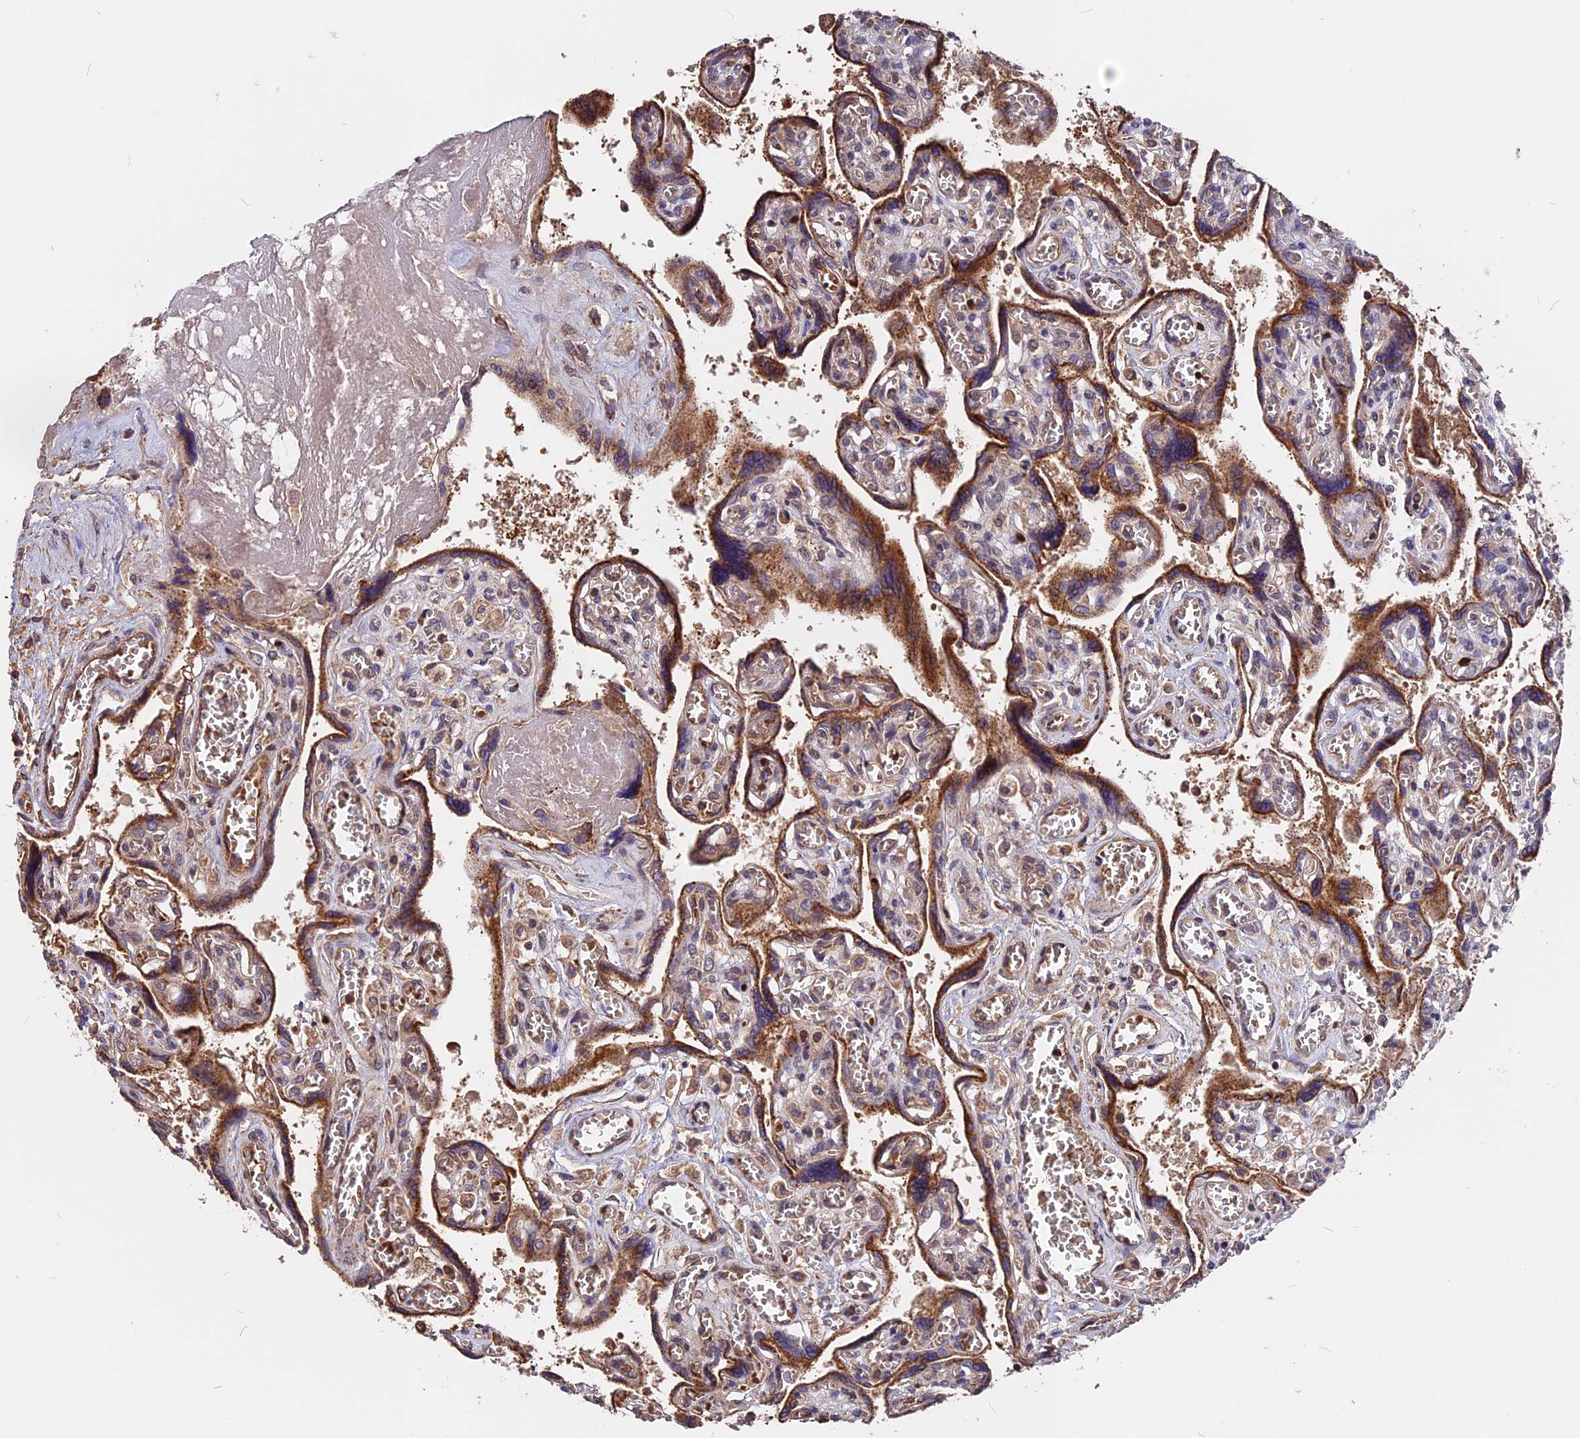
{"staining": {"intensity": "moderate", "quantity": ">75%", "location": "cytoplasmic/membranous"}, "tissue": "placenta", "cell_type": "Trophoblastic cells", "image_type": "normal", "snomed": [{"axis": "morphology", "description": "Normal tissue, NOS"}, {"axis": "topography", "description": "Placenta"}], "caption": "Immunohistochemistry staining of normal placenta, which reveals medium levels of moderate cytoplasmic/membranous expression in about >75% of trophoblastic cells indicating moderate cytoplasmic/membranous protein positivity. The staining was performed using DAB (3,3'-diaminobenzidine) (brown) for protein detection and nuclei were counterstained in hematoxylin (blue).", "gene": "ZC3H10", "patient": {"sex": "female", "age": 39}}